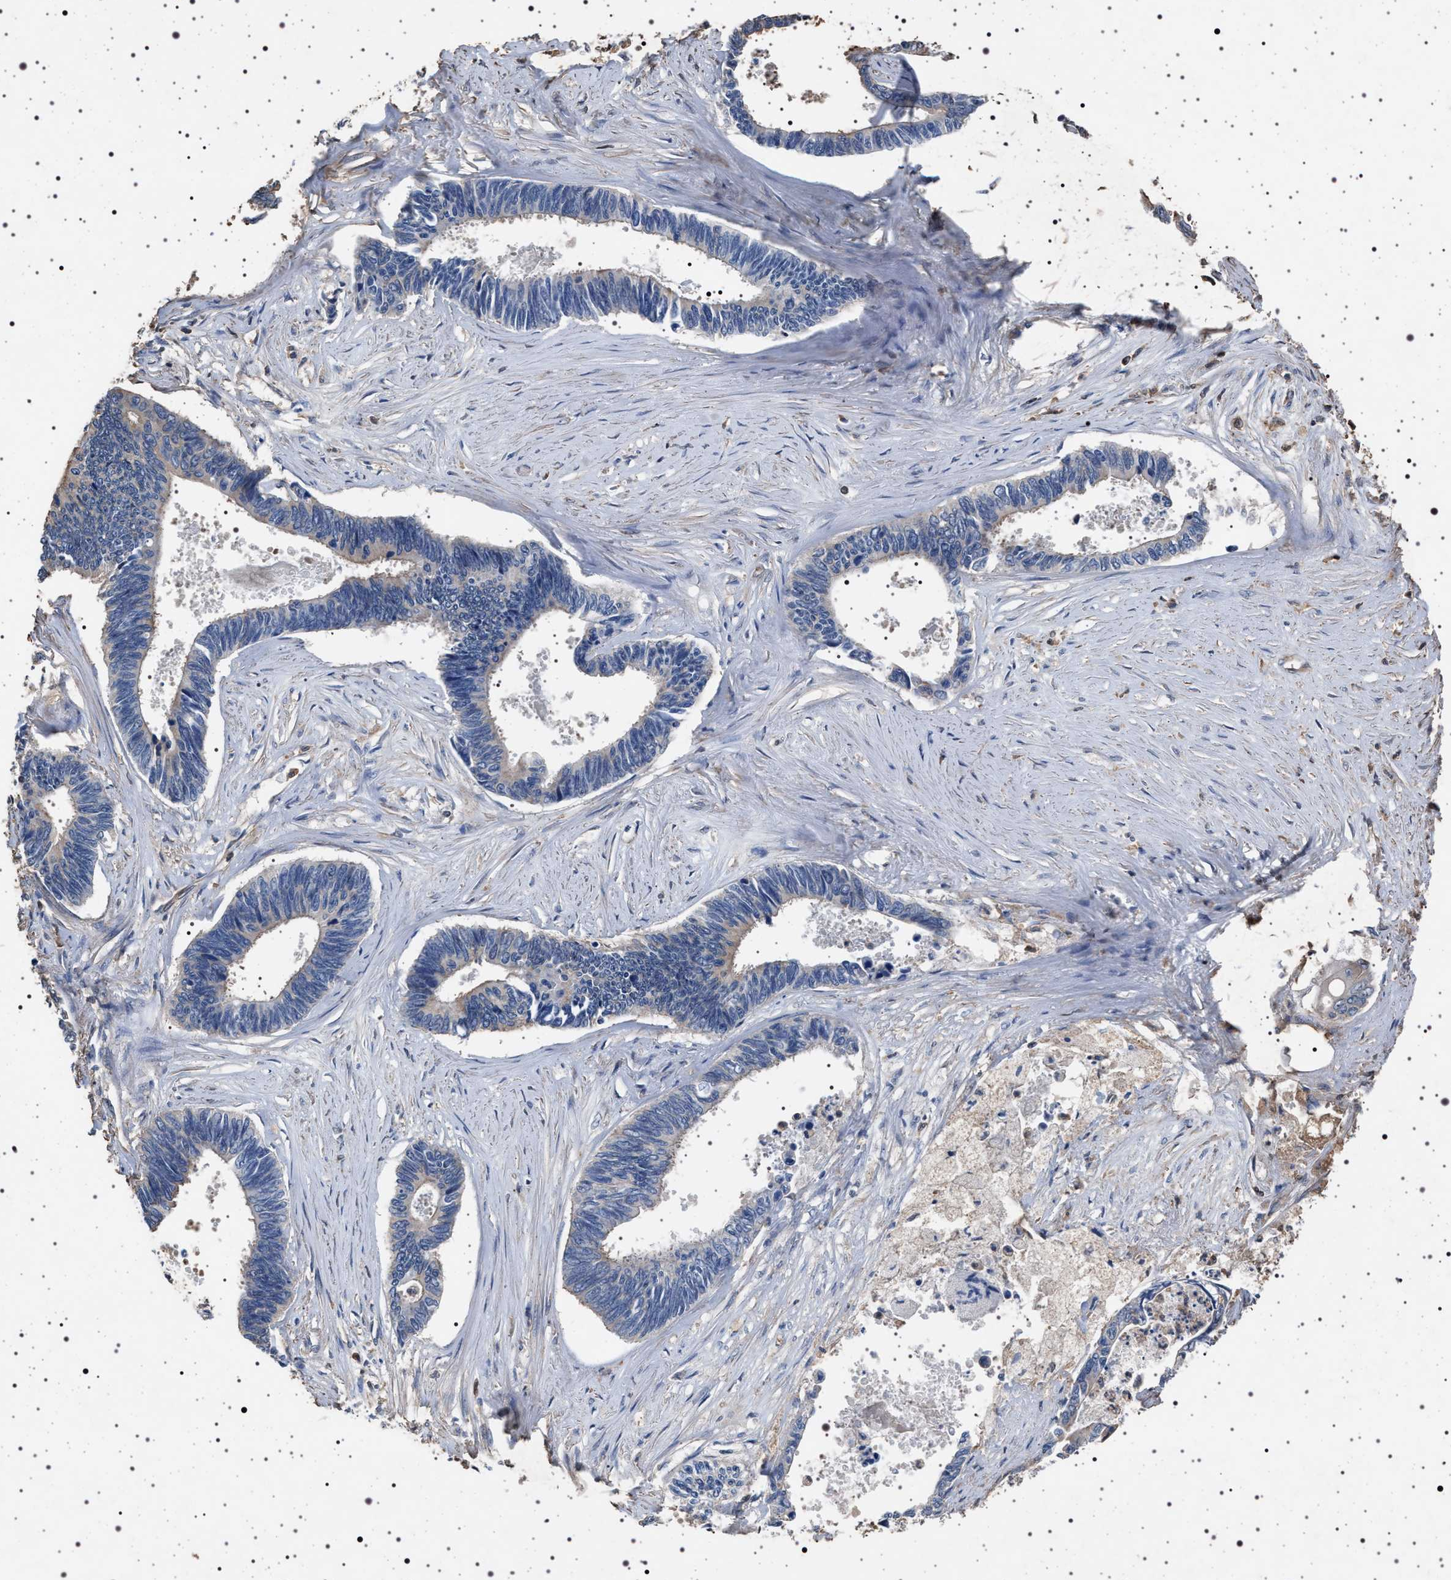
{"staining": {"intensity": "weak", "quantity": "25%-75%", "location": "cytoplasmic/membranous"}, "tissue": "pancreatic cancer", "cell_type": "Tumor cells", "image_type": "cancer", "snomed": [{"axis": "morphology", "description": "Adenocarcinoma, NOS"}, {"axis": "topography", "description": "Pancreas"}], "caption": "Tumor cells show weak cytoplasmic/membranous positivity in about 25%-75% of cells in pancreatic cancer.", "gene": "SMAP2", "patient": {"sex": "female", "age": 70}}